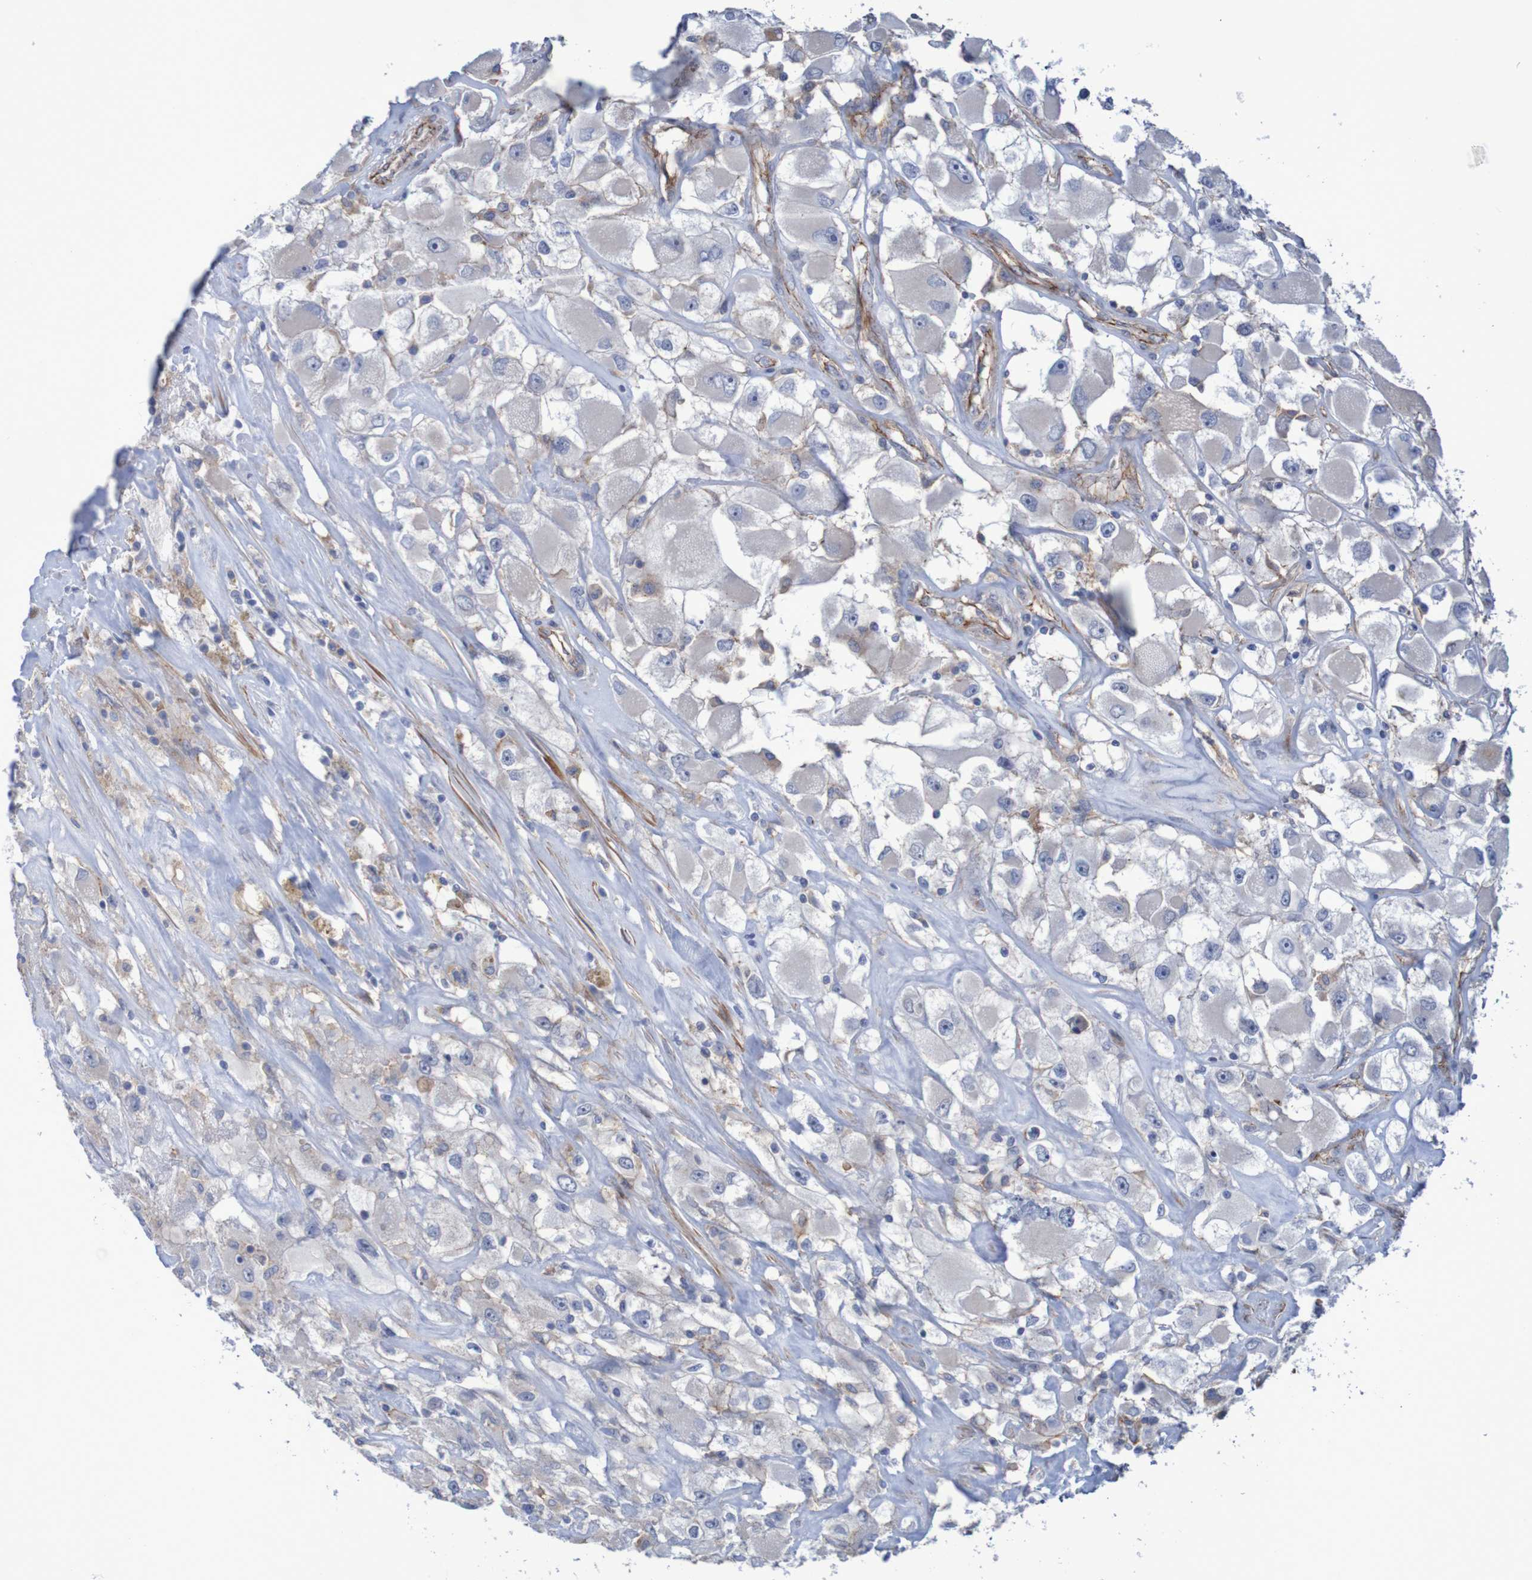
{"staining": {"intensity": "negative", "quantity": "none", "location": "none"}, "tissue": "renal cancer", "cell_type": "Tumor cells", "image_type": "cancer", "snomed": [{"axis": "morphology", "description": "Adenocarcinoma, NOS"}, {"axis": "topography", "description": "Kidney"}], "caption": "The micrograph shows no significant expression in tumor cells of renal adenocarcinoma.", "gene": "NECTIN2", "patient": {"sex": "female", "age": 52}}